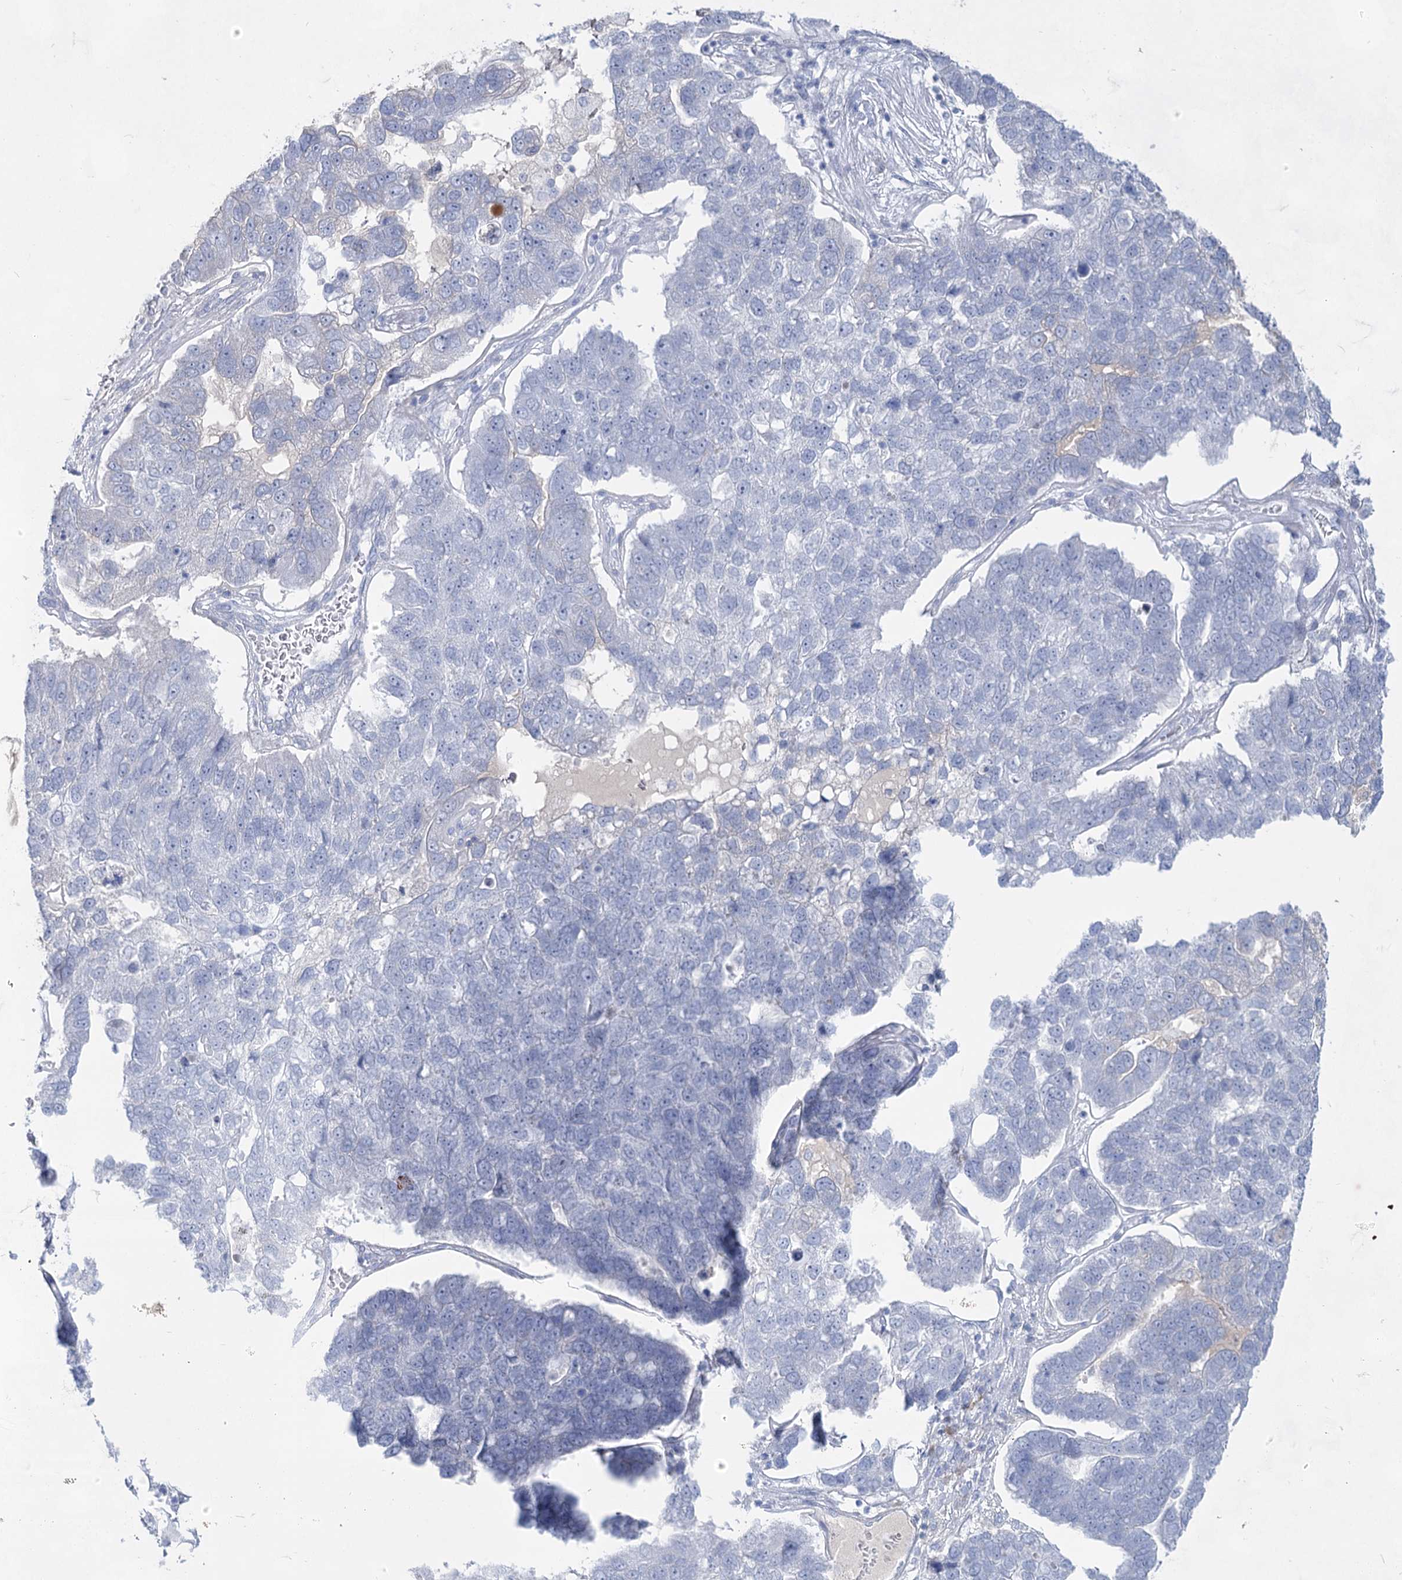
{"staining": {"intensity": "negative", "quantity": "none", "location": "none"}, "tissue": "pancreatic cancer", "cell_type": "Tumor cells", "image_type": "cancer", "snomed": [{"axis": "morphology", "description": "Adenocarcinoma, NOS"}, {"axis": "topography", "description": "Pancreas"}], "caption": "Adenocarcinoma (pancreatic) was stained to show a protein in brown. There is no significant expression in tumor cells.", "gene": "ACRV1", "patient": {"sex": "female", "age": 61}}